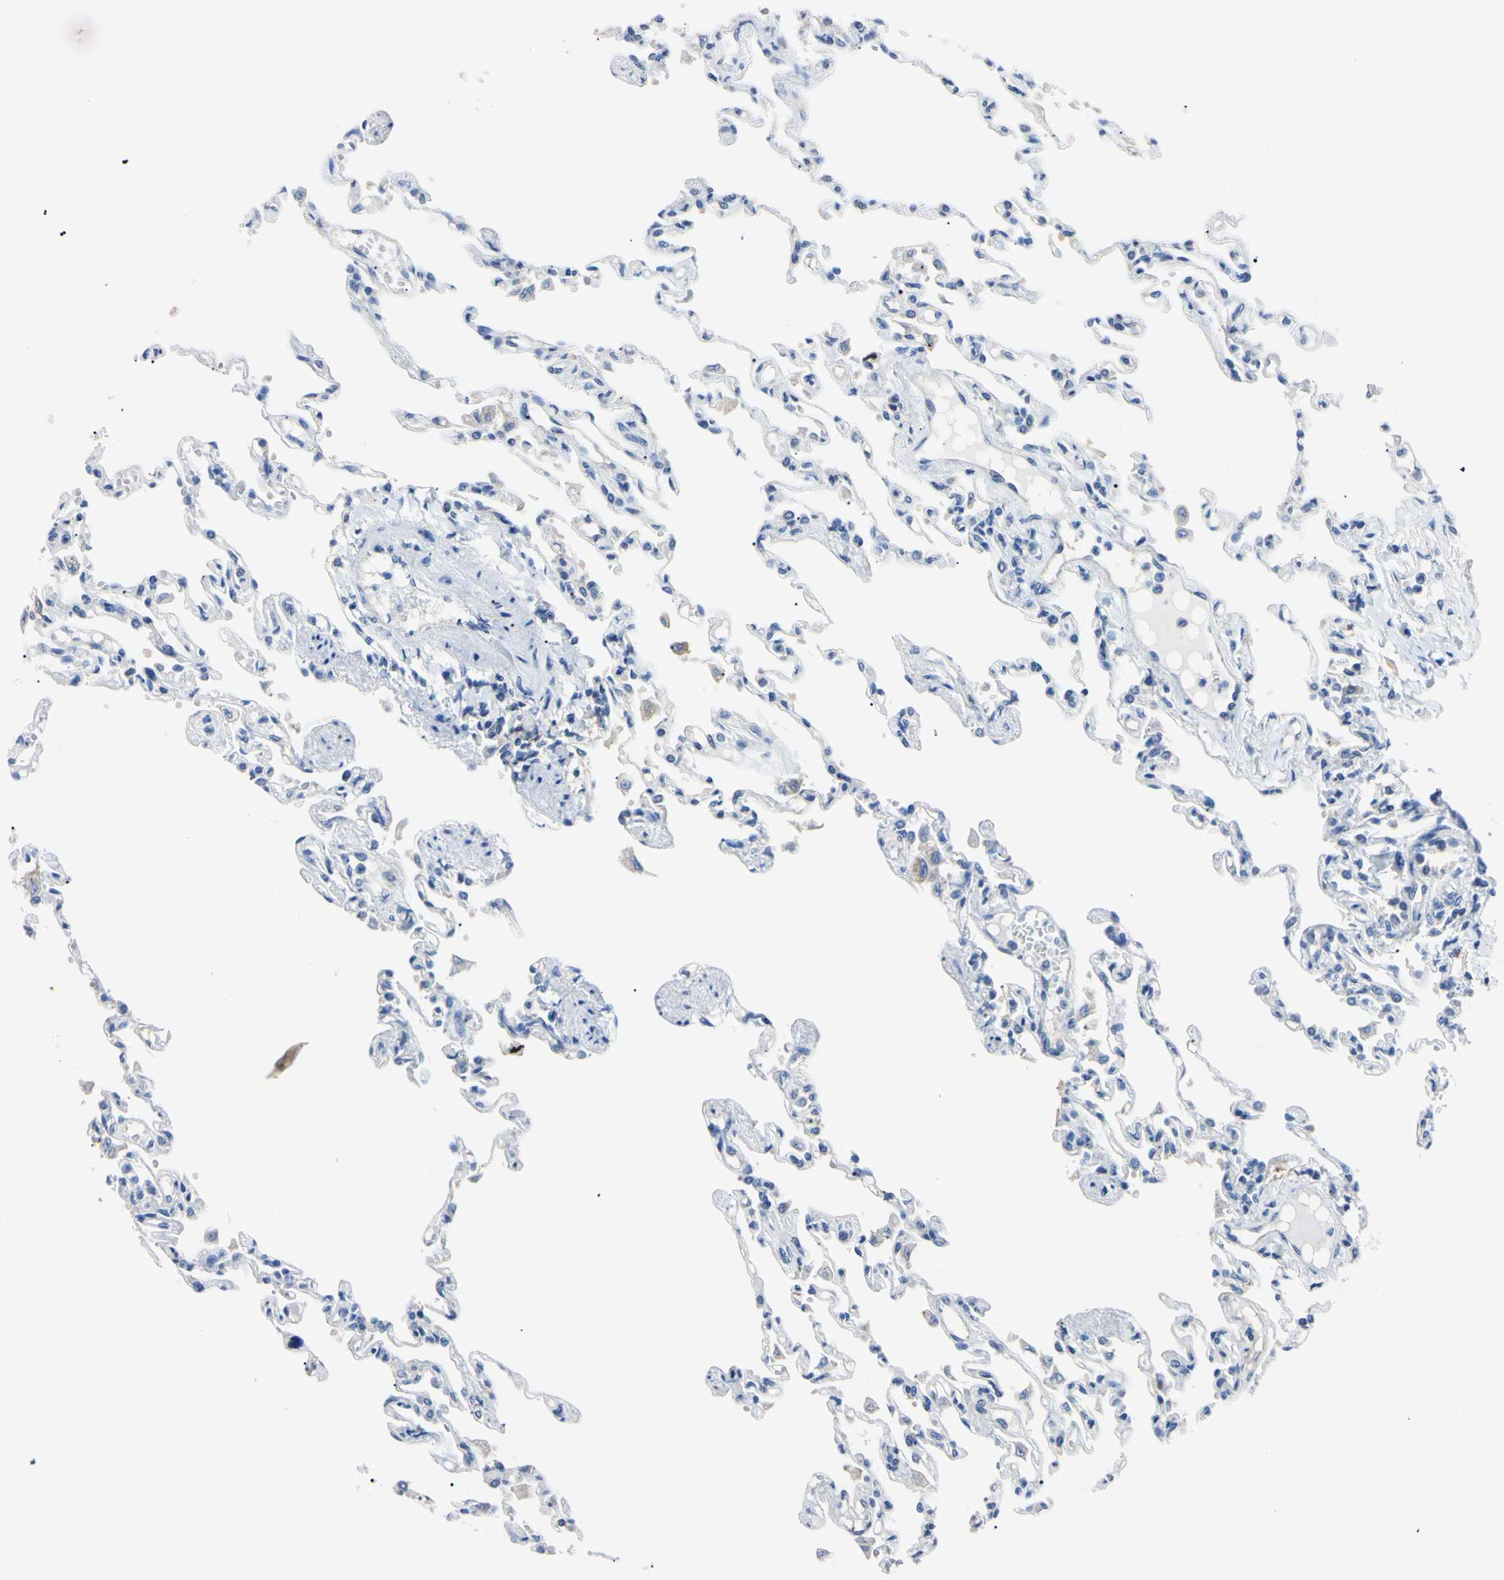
{"staining": {"intensity": "negative", "quantity": "none", "location": "none"}, "tissue": "lung", "cell_type": "Alveolar cells", "image_type": "normal", "snomed": [{"axis": "morphology", "description": "Normal tissue, NOS"}, {"axis": "topography", "description": "Lung"}], "caption": "DAB immunohistochemical staining of unremarkable lung exhibits no significant expression in alveolar cells. Nuclei are stained in blue.", "gene": "PNKD", "patient": {"sex": "male", "age": 21}}